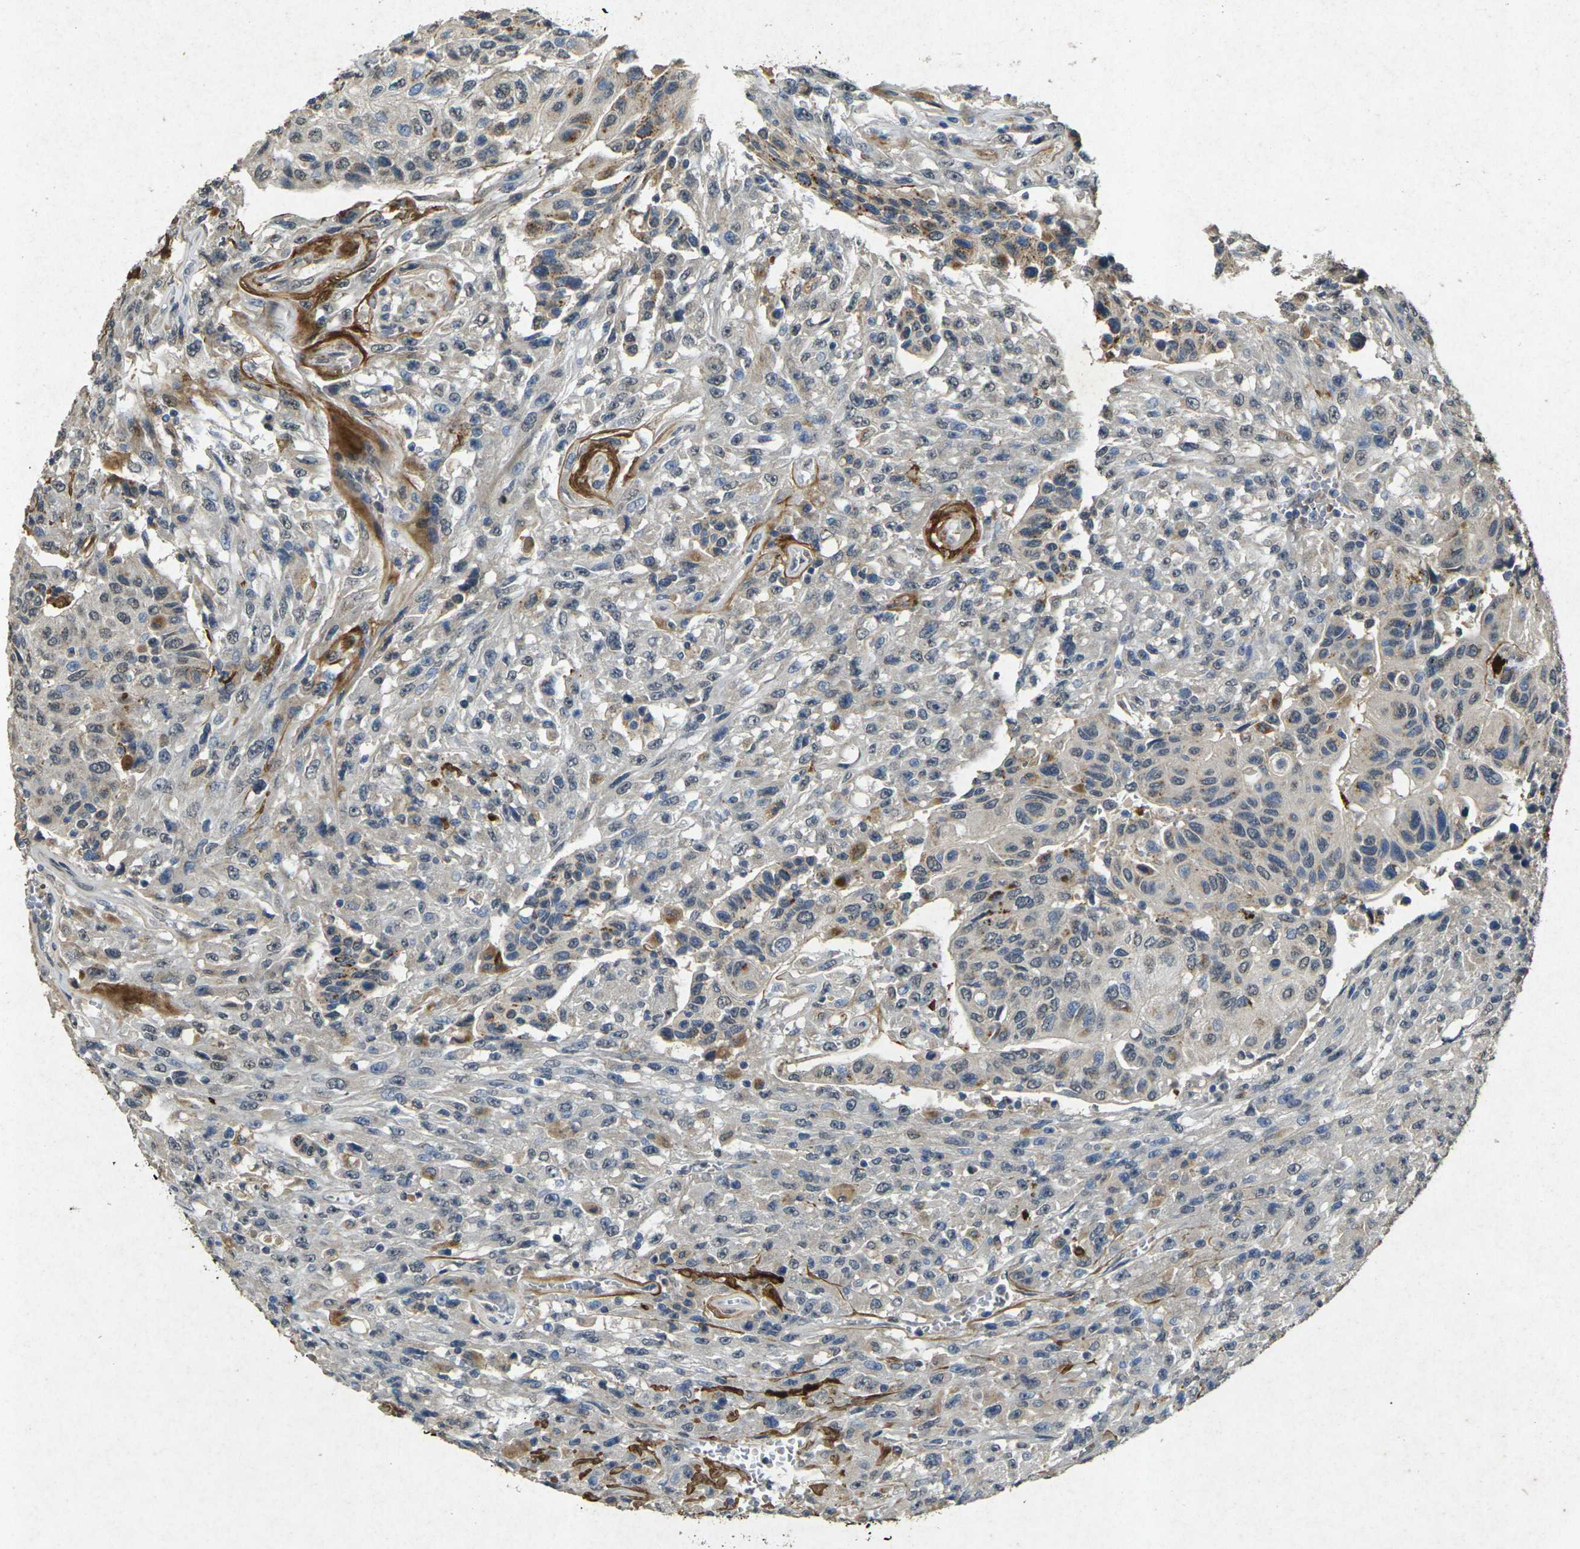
{"staining": {"intensity": "moderate", "quantity": "<25%", "location": "cytoplasmic/membranous"}, "tissue": "urothelial cancer", "cell_type": "Tumor cells", "image_type": "cancer", "snomed": [{"axis": "morphology", "description": "Urothelial carcinoma, High grade"}, {"axis": "topography", "description": "Urinary bladder"}], "caption": "Urothelial carcinoma (high-grade) stained with IHC demonstrates moderate cytoplasmic/membranous staining in approximately <25% of tumor cells.", "gene": "RGMA", "patient": {"sex": "male", "age": 66}}